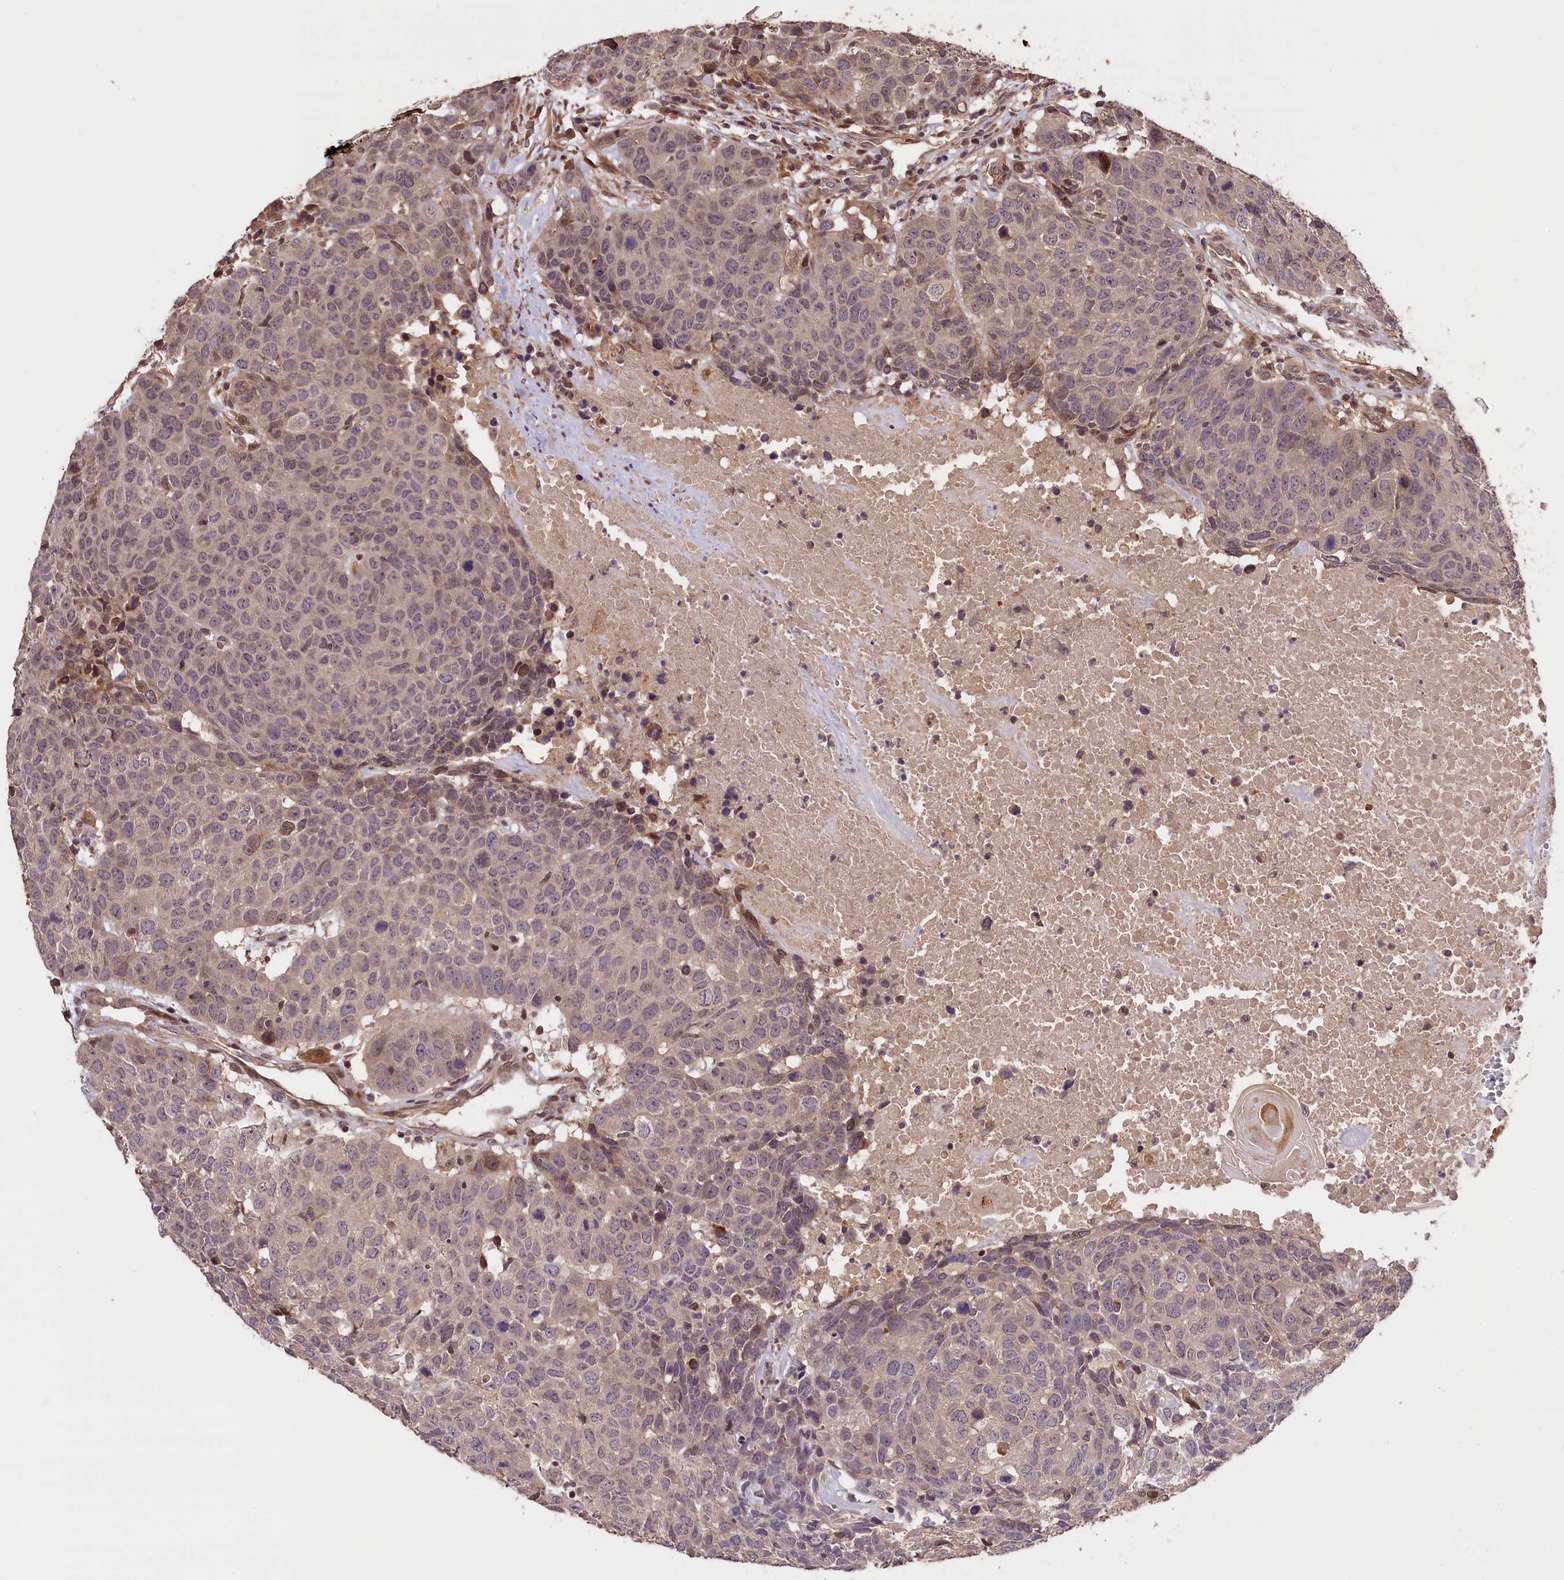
{"staining": {"intensity": "weak", "quantity": "<25%", "location": "nuclear"}, "tissue": "head and neck cancer", "cell_type": "Tumor cells", "image_type": "cancer", "snomed": [{"axis": "morphology", "description": "Squamous cell carcinoma, NOS"}, {"axis": "topography", "description": "Head-Neck"}], "caption": "IHC image of neoplastic tissue: human head and neck cancer stained with DAB reveals no significant protein positivity in tumor cells.", "gene": "DNAJB9", "patient": {"sex": "male", "age": 66}}